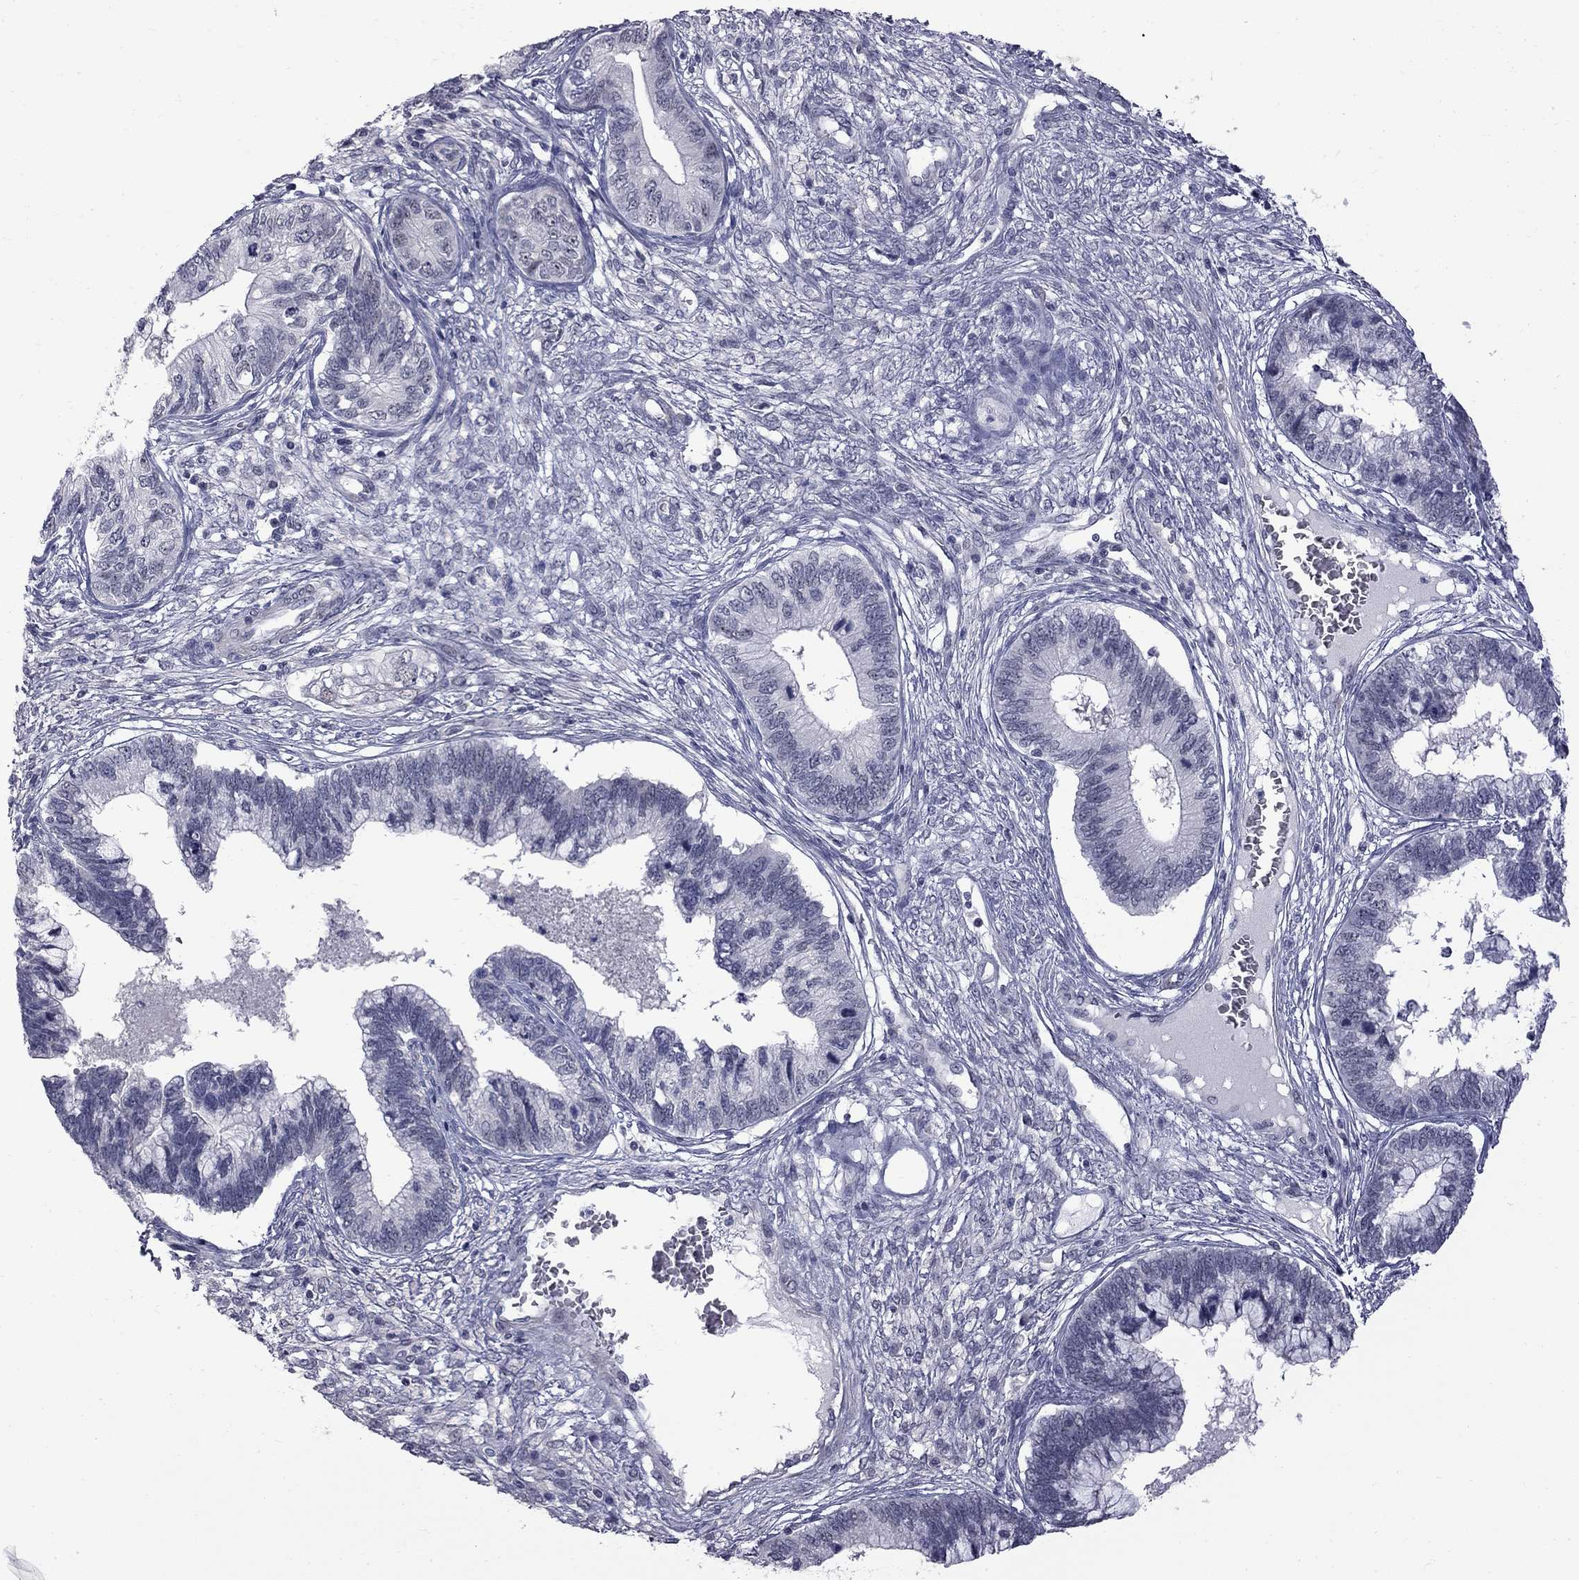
{"staining": {"intensity": "negative", "quantity": "none", "location": "none"}, "tissue": "cervical cancer", "cell_type": "Tumor cells", "image_type": "cancer", "snomed": [{"axis": "morphology", "description": "Adenocarcinoma, NOS"}, {"axis": "topography", "description": "Cervix"}], "caption": "DAB (3,3'-diaminobenzidine) immunohistochemical staining of cervical cancer displays no significant positivity in tumor cells.", "gene": "GSG1L", "patient": {"sex": "female", "age": 44}}